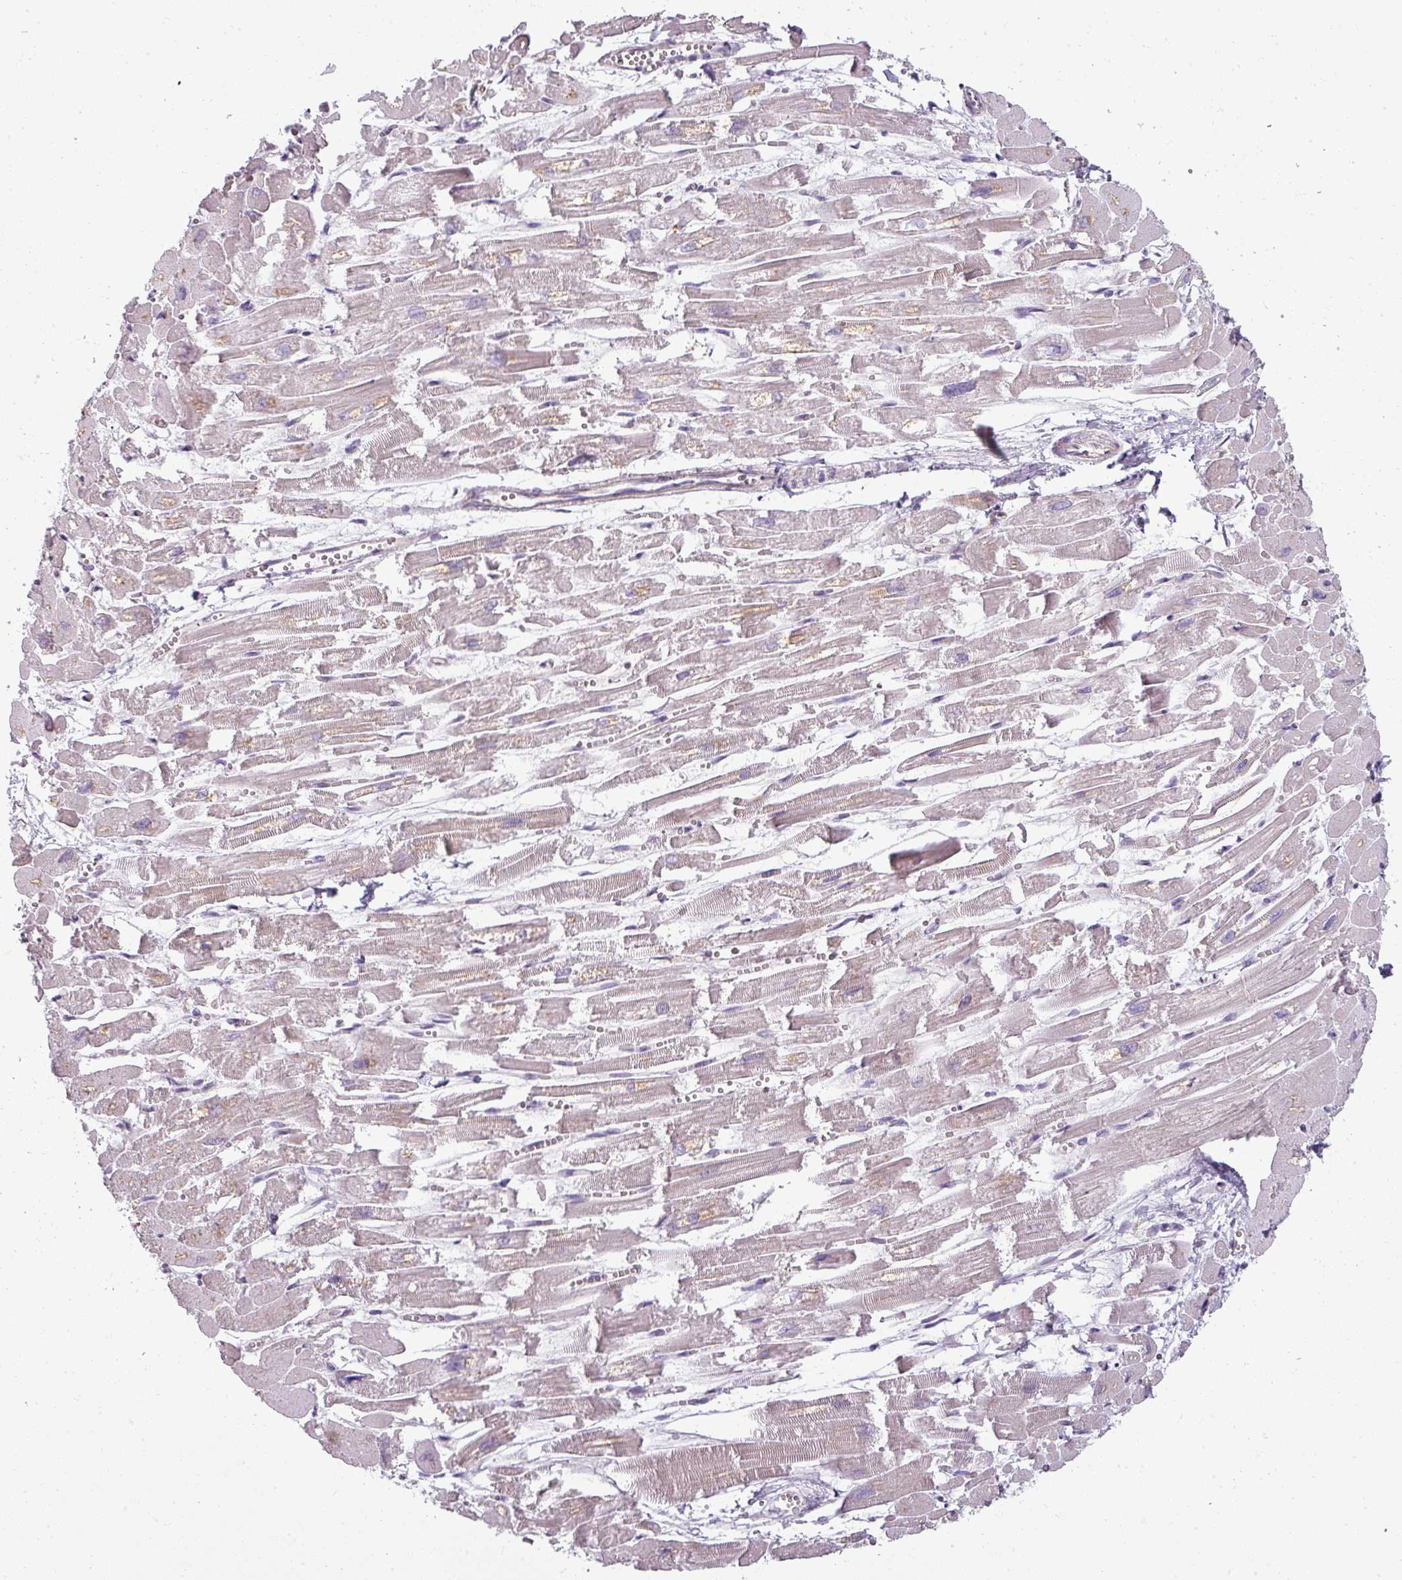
{"staining": {"intensity": "weak", "quantity": "25%-75%", "location": "cytoplasmic/membranous"}, "tissue": "heart muscle", "cell_type": "Cardiomyocytes", "image_type": "normal", "snomed": [{"axis": "morphology", "description": "Normal tissue, NOS"}, {"axis": "topography", "description": "Heart"}], "caption": "Normal heart muscle was stained to show a protein in brown. There is low levels of weak cytoplasmic/membranous expression in approximately 25%-75% of cardiomyocytes. (DAB (3,3'-diaminobenzidine) IHC, brown staining for protein, blue staining for nuclei).", "gene": "ASB1", "patient": {"sex": "male", "age": 54}}